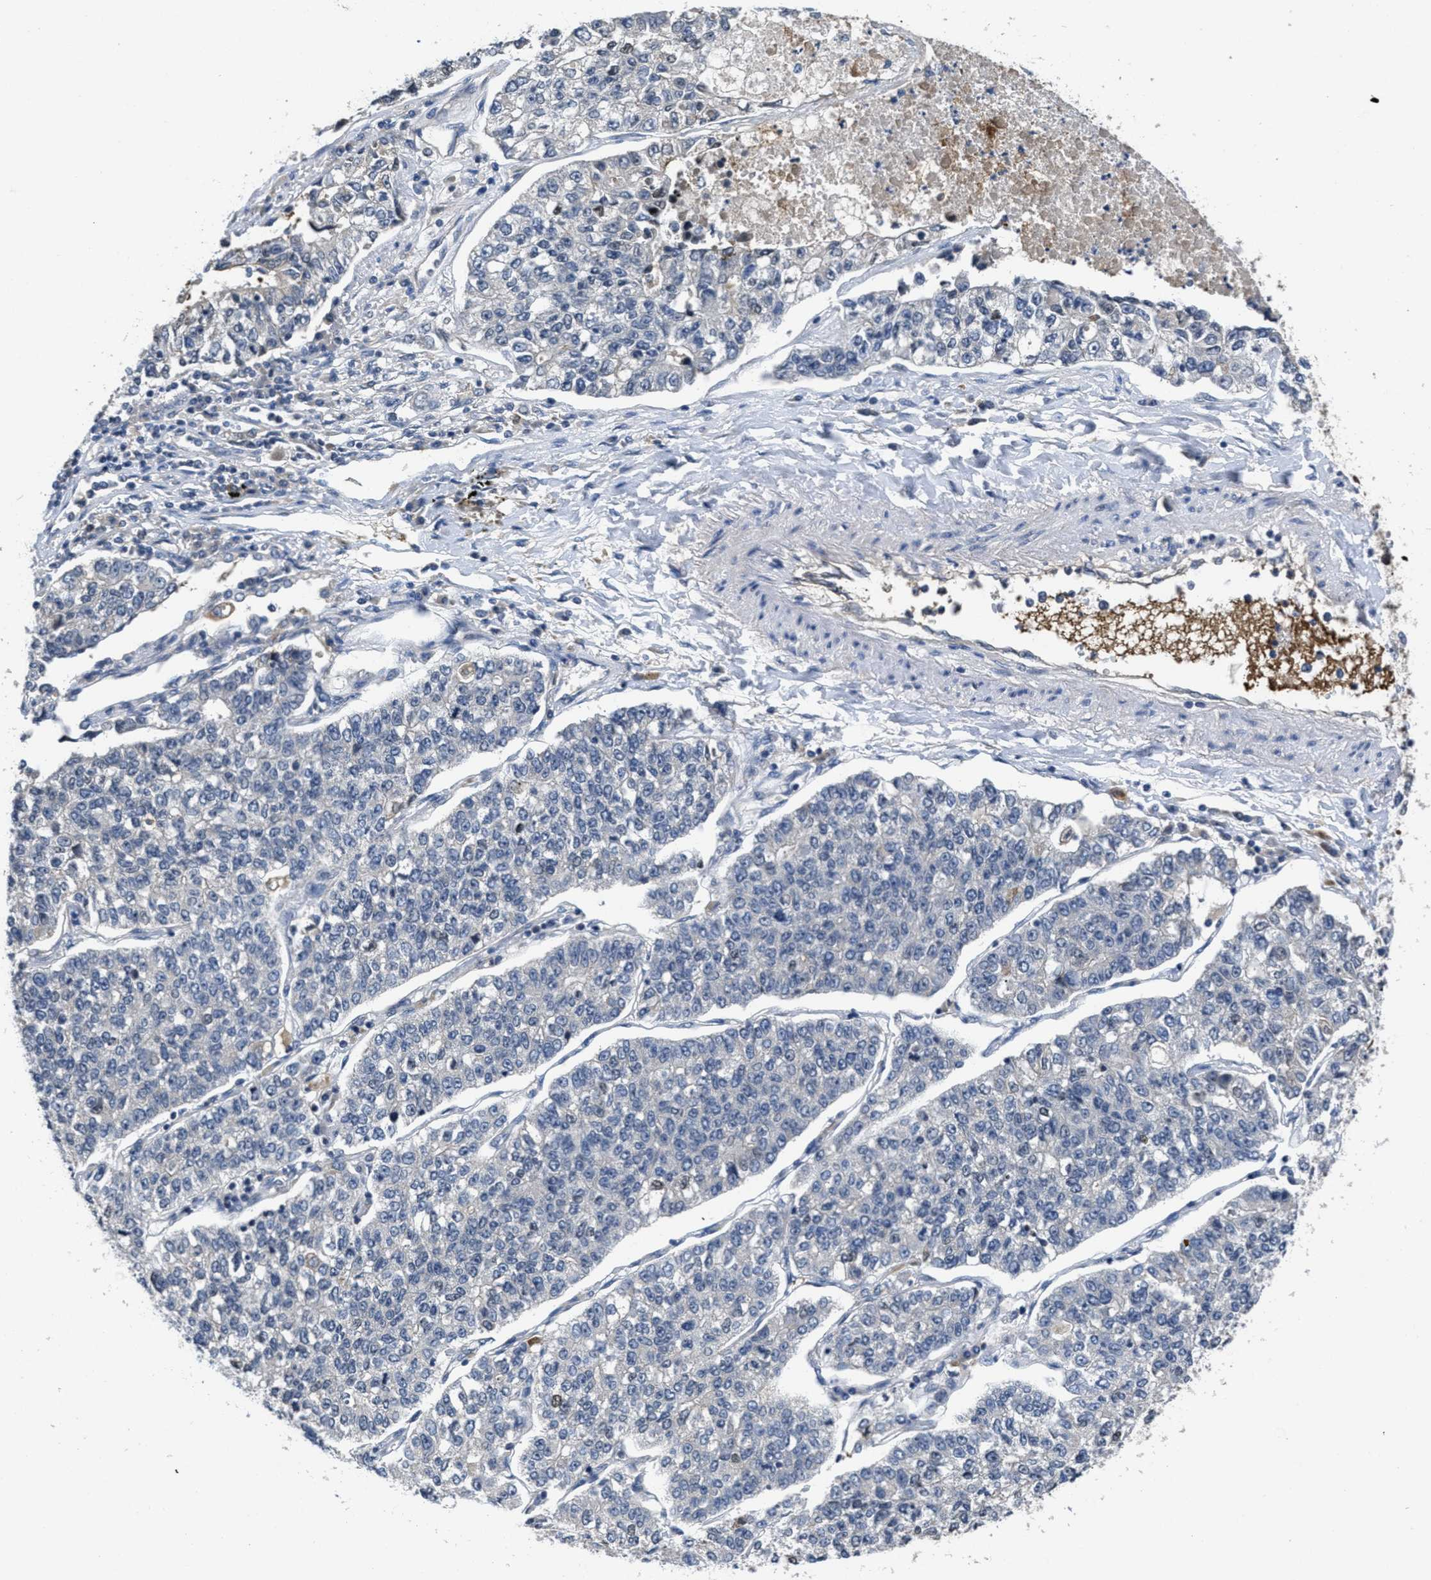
{"staining": {"intensity": "negative", "quantity": "none", "location": "none"}, "tissue": "lung cancer", "cell_type": "Tumor cells", "image_type": "cancer", "snomed": [{"axis": "morphology", "description": "Adenocarcinoma, NOS"}, {"axis": "topography", "description": "Lung"}], "caption": "Immunohistochemistry photomicrograph of neoplastic tissue: lung cancer stained with DAB displays no significant protein expression in tumor cells. (Stains: DAB (3,3'-diaminobenzidine) immunohistochemistry (IHC) with hematoxylin counter stain, Microscopy: brightfield microscopy at high magnification).", "gene": "ANGPT1", "patient": {"sex": "male", "age": 49}}